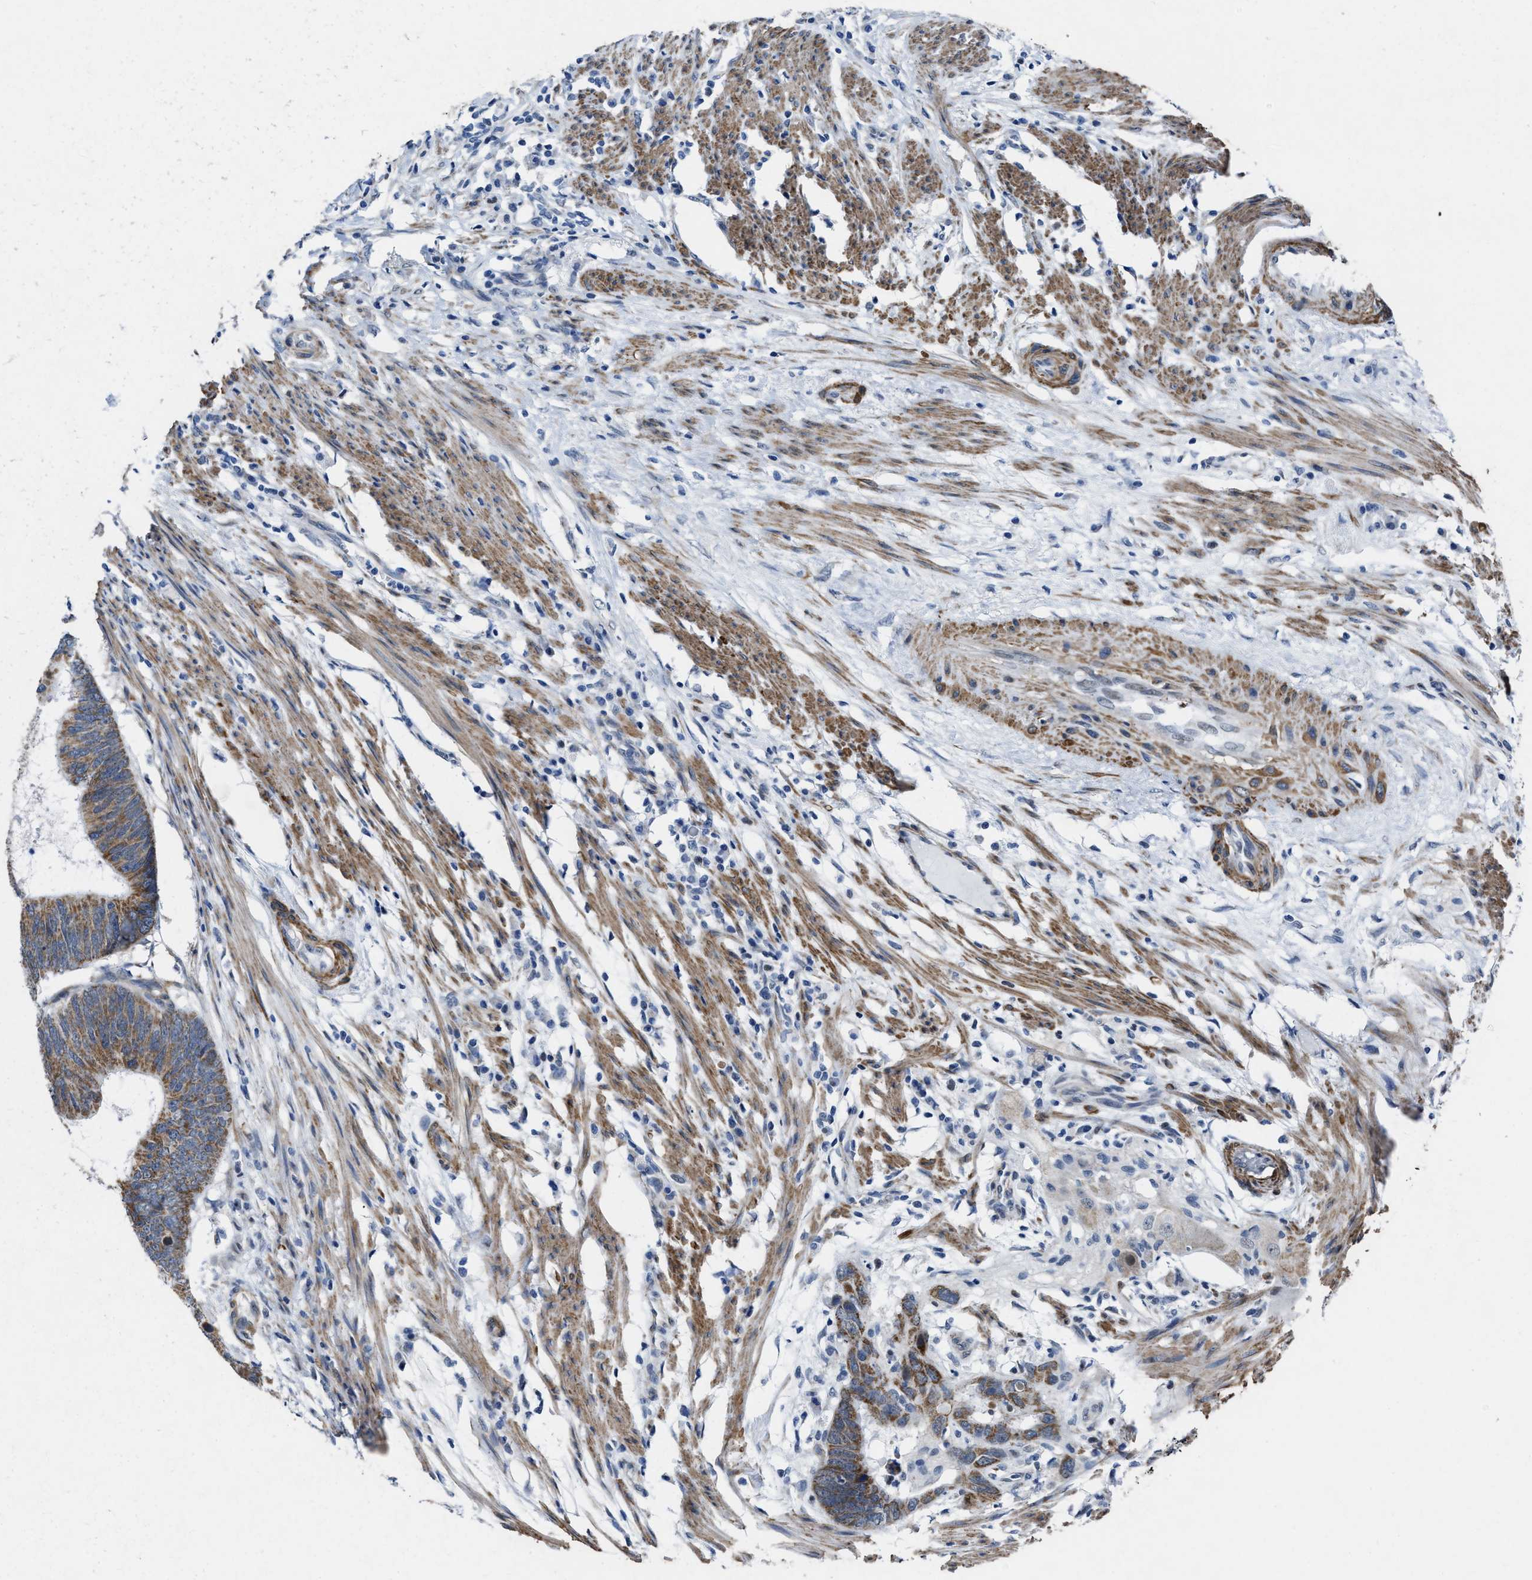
{"staining": {"intensity": "moderate", "quantity": ">75%", "location": "cytoplasmic/membranous"}, "tissue": "colorectal cancer", "cell_type": "Tumor cells", "image_type": "cancer", "snomed": [{"axis": "morphology", "description": "Adenocarcinoma, NOS"}, {"axis": "topography", "description": "Colon"}], "caption": "Protein staining by IHC displays moderate cytoplasmic/membranous staining in about >75% of tumor cells in colorectal cancer (adenocarcinoma).", "gene": "ID3", "patient": {"sex": "male", "age": 56}}